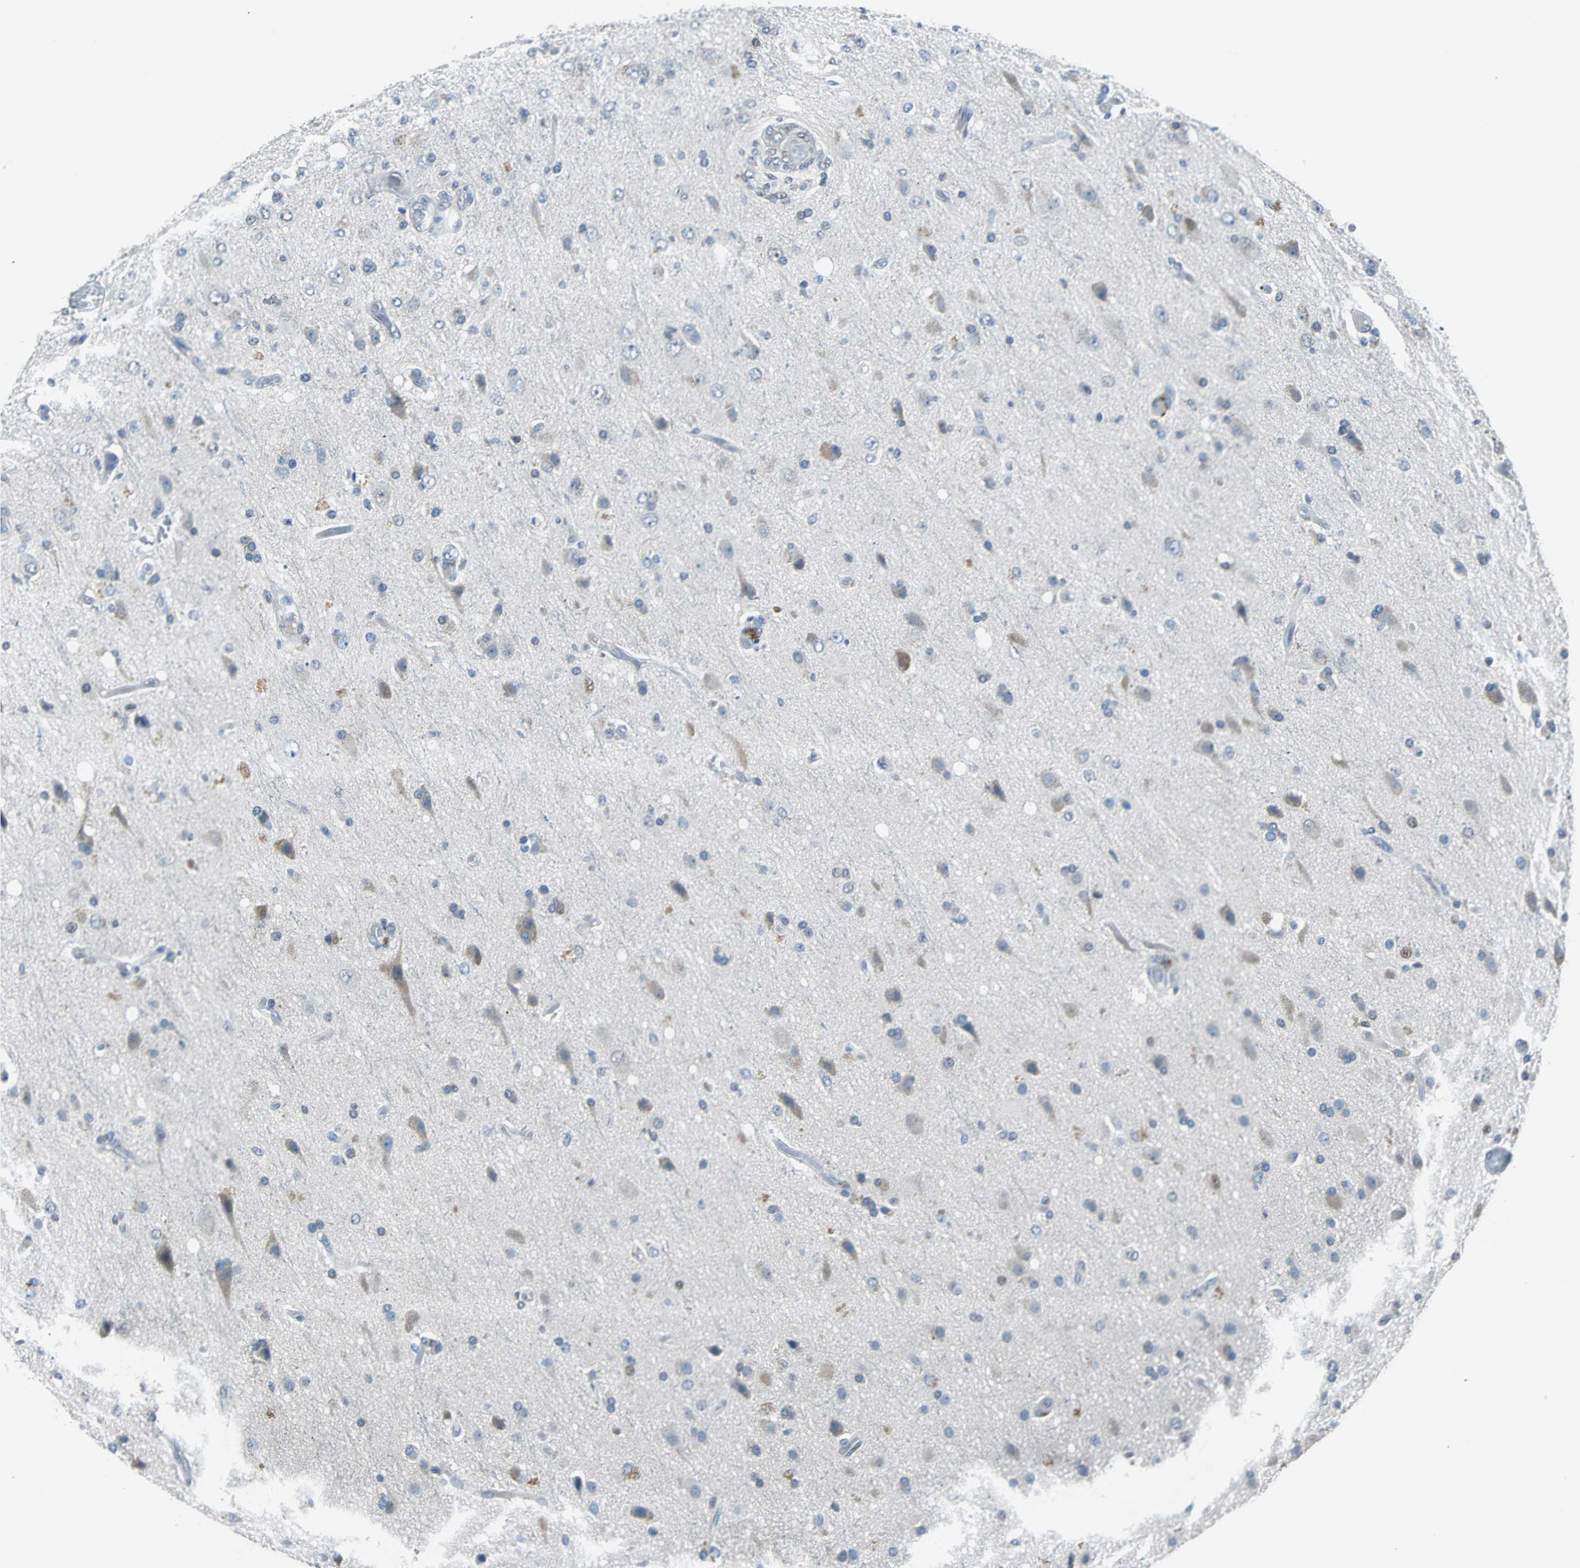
{"staining": {"intensity": "moderate", "quantity": "<25%", "location": "cytoplasmic/membranous"}, "tissue": "glioma", "cell_type": "Tumor cells", "image_type": "cancer", "snomed": [{"axis": "morphology", "description": "Normal tissue, NOS"}, {"axis": "morphology", "description": "Glioma, malignant, High grade"}, {"axis": "topography", "description": "Cerebral cortex"}], "caption": "Glioma stained with a protein marker demonstrates moderate staining in tumor cells.", "gene": "USP28", "patient": {"sex": "male", "age": 77}}